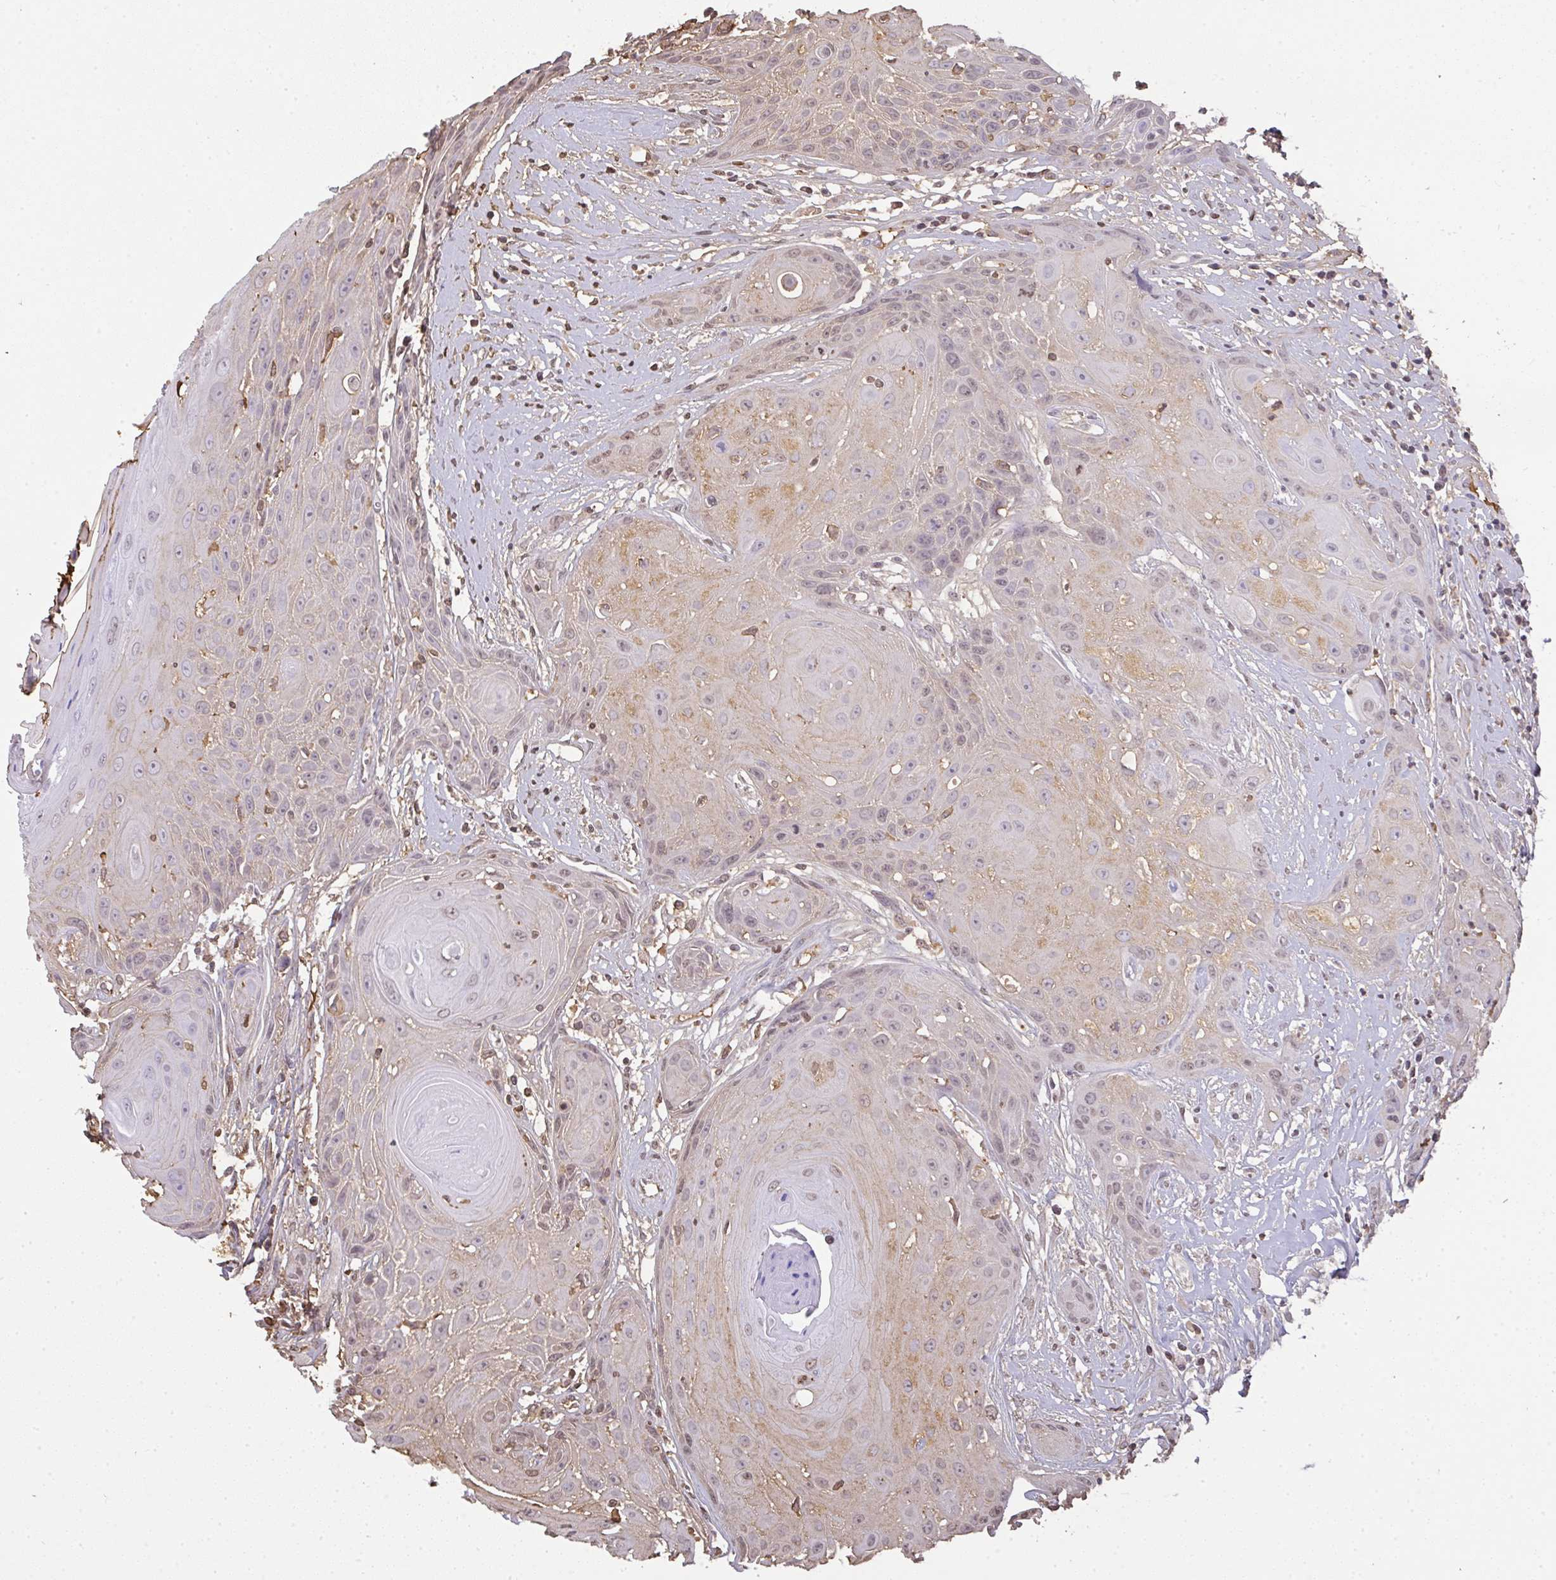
{"staining": {"intensity": "weak", "quantity": "<25%", "location": "cytoplasmic/membranous,nuclear"}, "tissue": "head and neck cancer", "cell_type": "Tumor cells", "image_type": "cancer", "snomed": [{"axis": "morphology", "description": "Squamous cell carcinoma, NOS"}, {"axis": "topography", "description": "Head-Neck"}], "caption": "Immunohistochemical staining of human head and neck cancer (squamous cell carcinoma) exhibits no significant staining in tumor cells.", "gene": "SMYD5", "patient": {"sex": "female", "age": 73}}